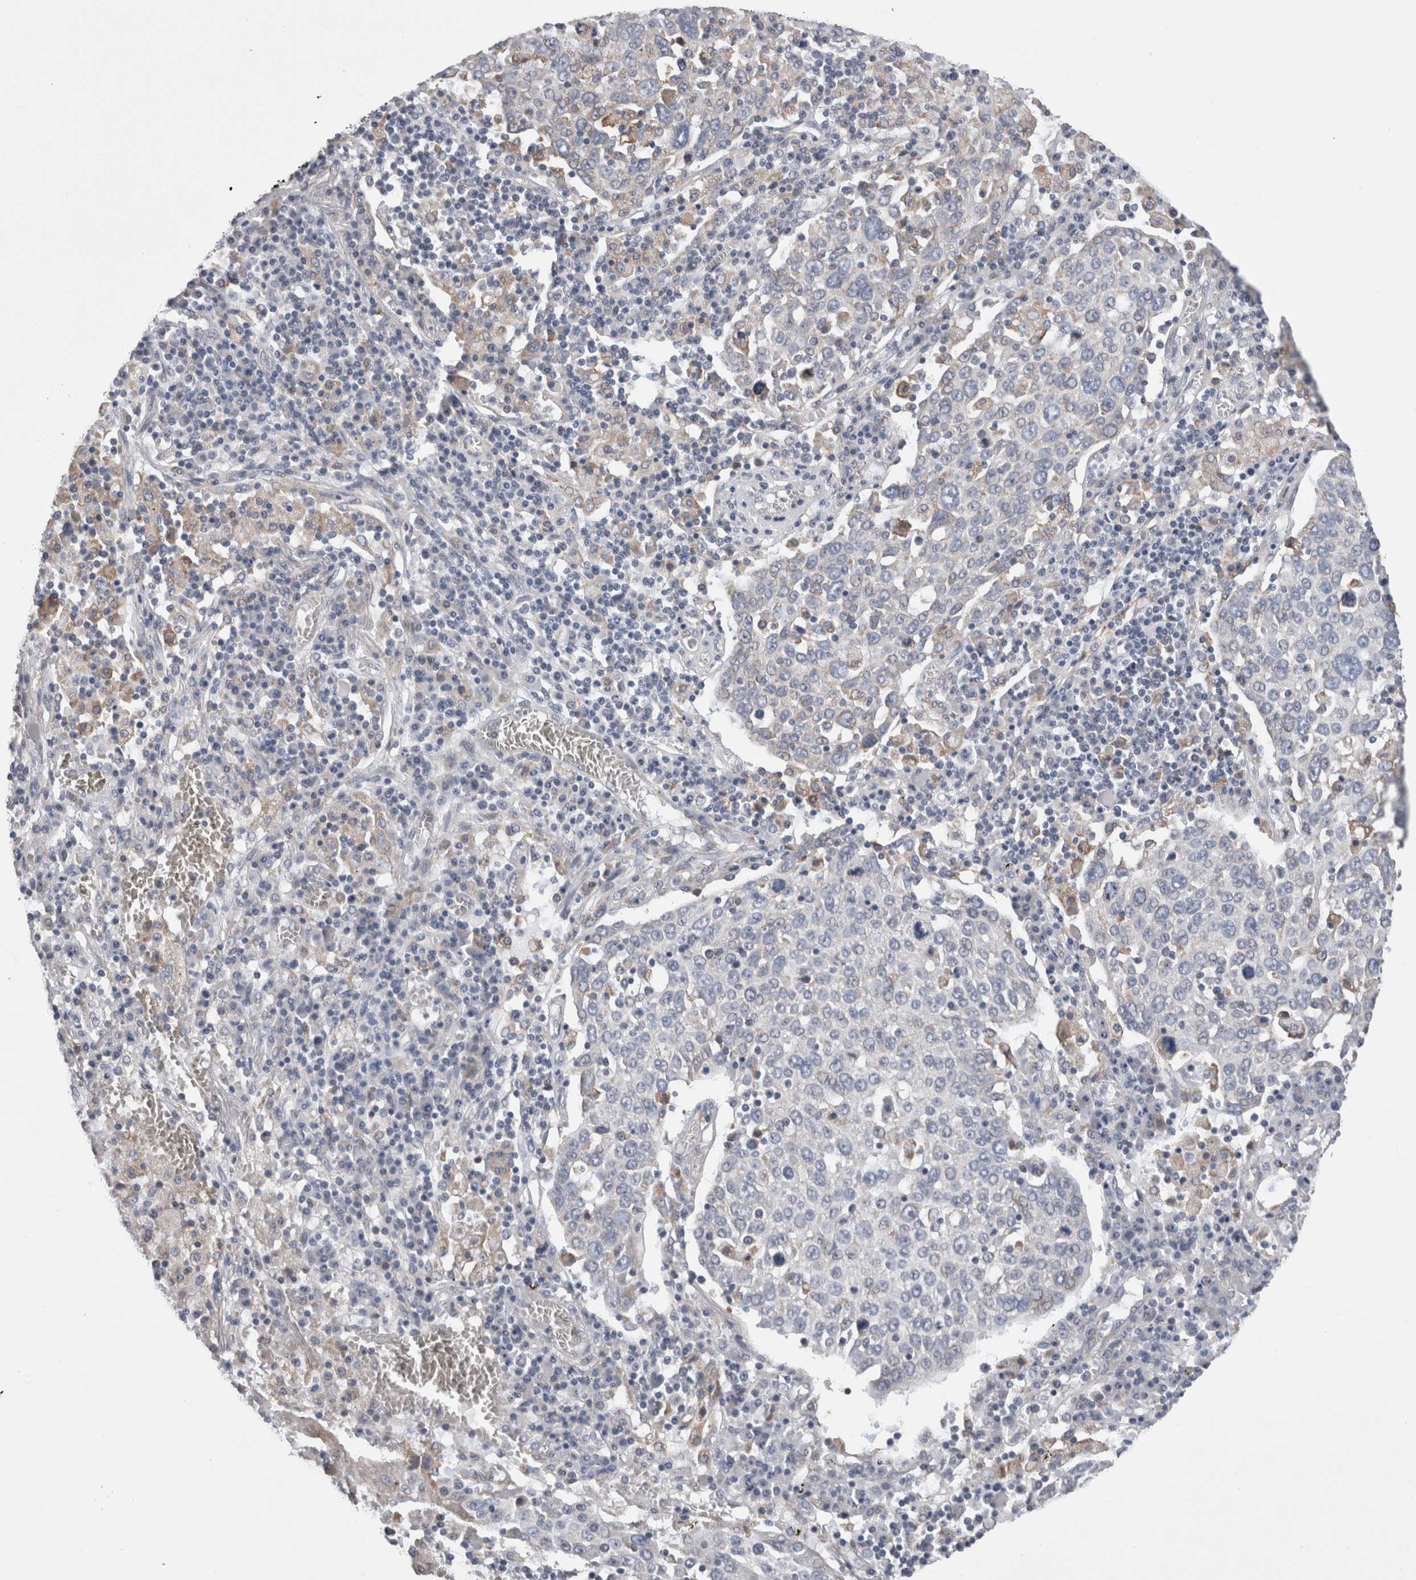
{"staining": {"intensity": "negative", "quantity": "none", "location": "none"}, "tissue": "lung cancer", "cell_type": "Tumor cells", "image_type": "cancer", "snomed": [{"axis": "morphology", "description": "Squamous cell carcinoma, NOS"}, {"axis": "topography", "description": "Lung"}], "caption": "Immunohistochemical staining of human lung cancer shows no significant expression in tumor cells.", "gene": "GDAP1", "patient": {"sex": "male", "age": 65}}